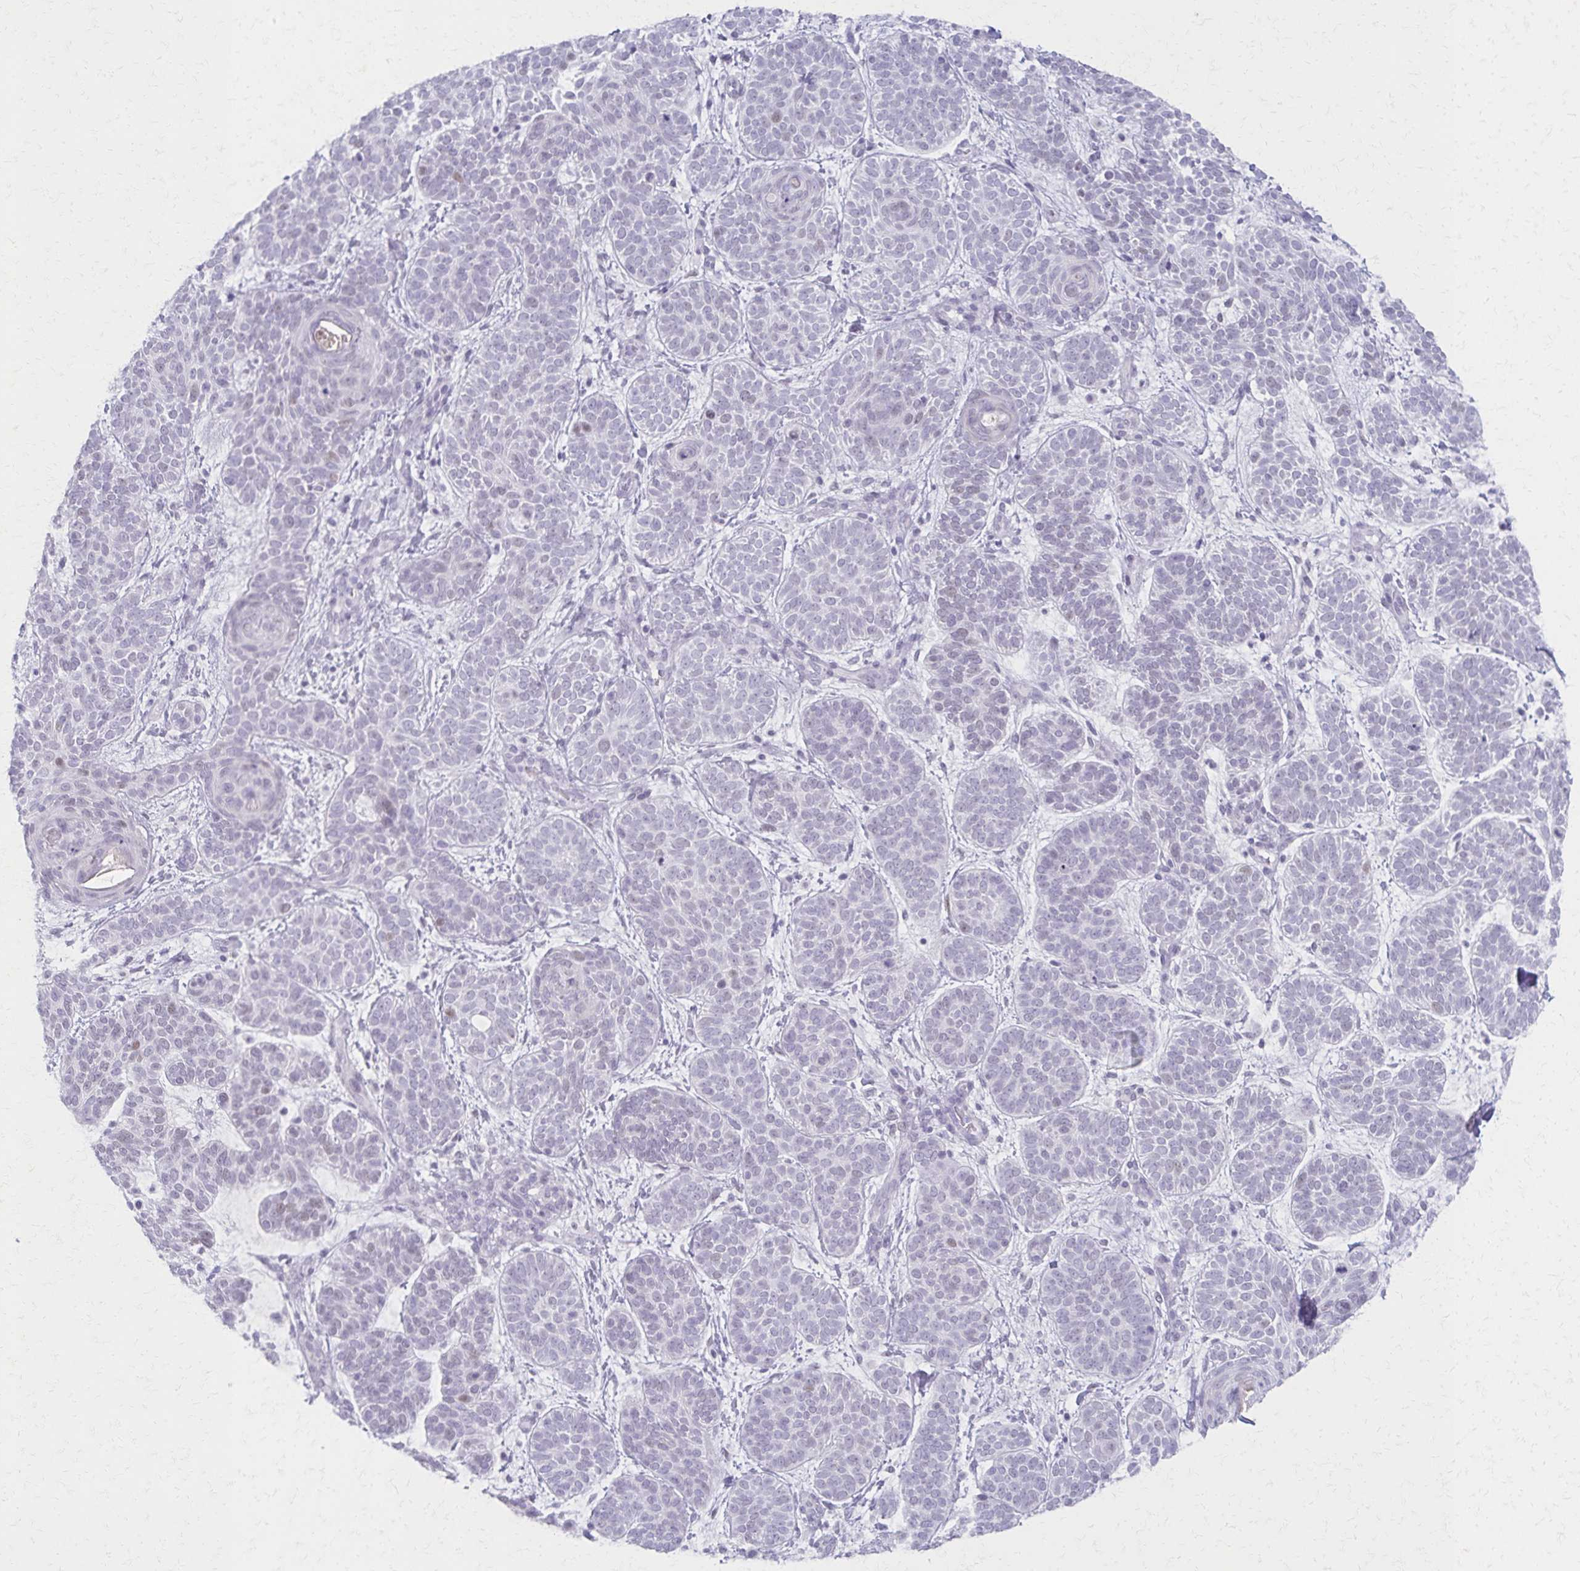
{"staining": {"intensity": "negative", "quantity": "none", "location": "none"}, "tissue": "skin cancer", "cell_type": "Tumor cells", "image_type": "cancer", "snomed": [{"axis": "morphology", "description": "Basal cell carcinoma"}, {"axis": "topography", "description": "Skin"}], "caption": "Tumor cells are negative for protein expression in human basal cell carcinoma (skin).", "gene": "MORC4", "patient": {"sex": "female", "age": 82}}